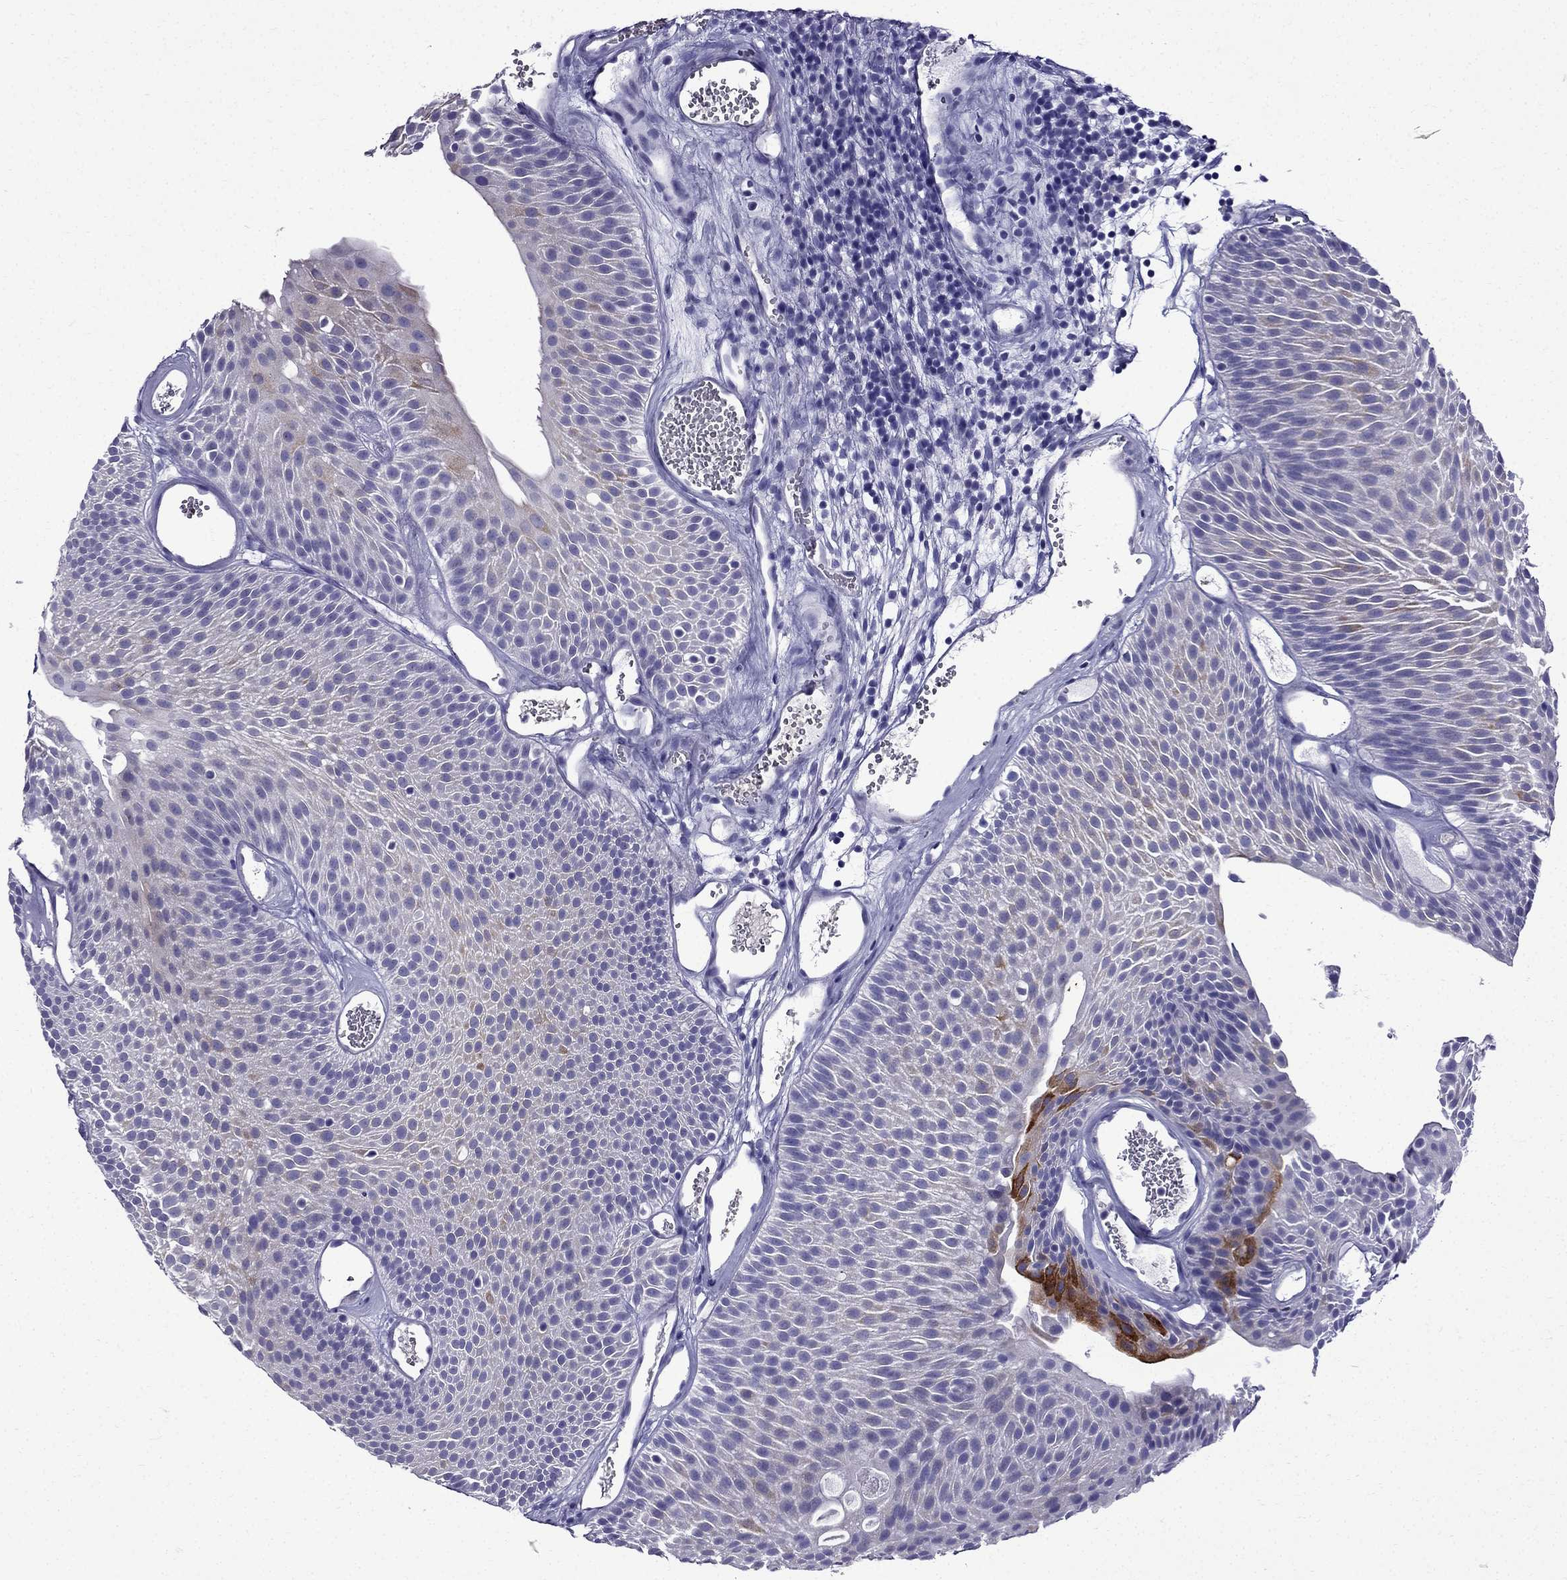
{"staining": {"intensity": "weak", "quantity": "<25%", "location": "cytoplasmic/membranous"}, "tissue": "urothelial cancer", "cell_type": "Tumor cells", "image_type": "cancer", "snomed": [{"axis": "morphology", "description": "Urothelial carcinoma, Low grade"}, {"axis": "topography", "description": "Urinary bladder"}], "caption": "This is an immunohistochemistry histopathology image of low-grade urothelial carcinoma. There is no expression in tumor cells.", "gene": "ERC2", "patient": {"sex": "male", "age": 52}}